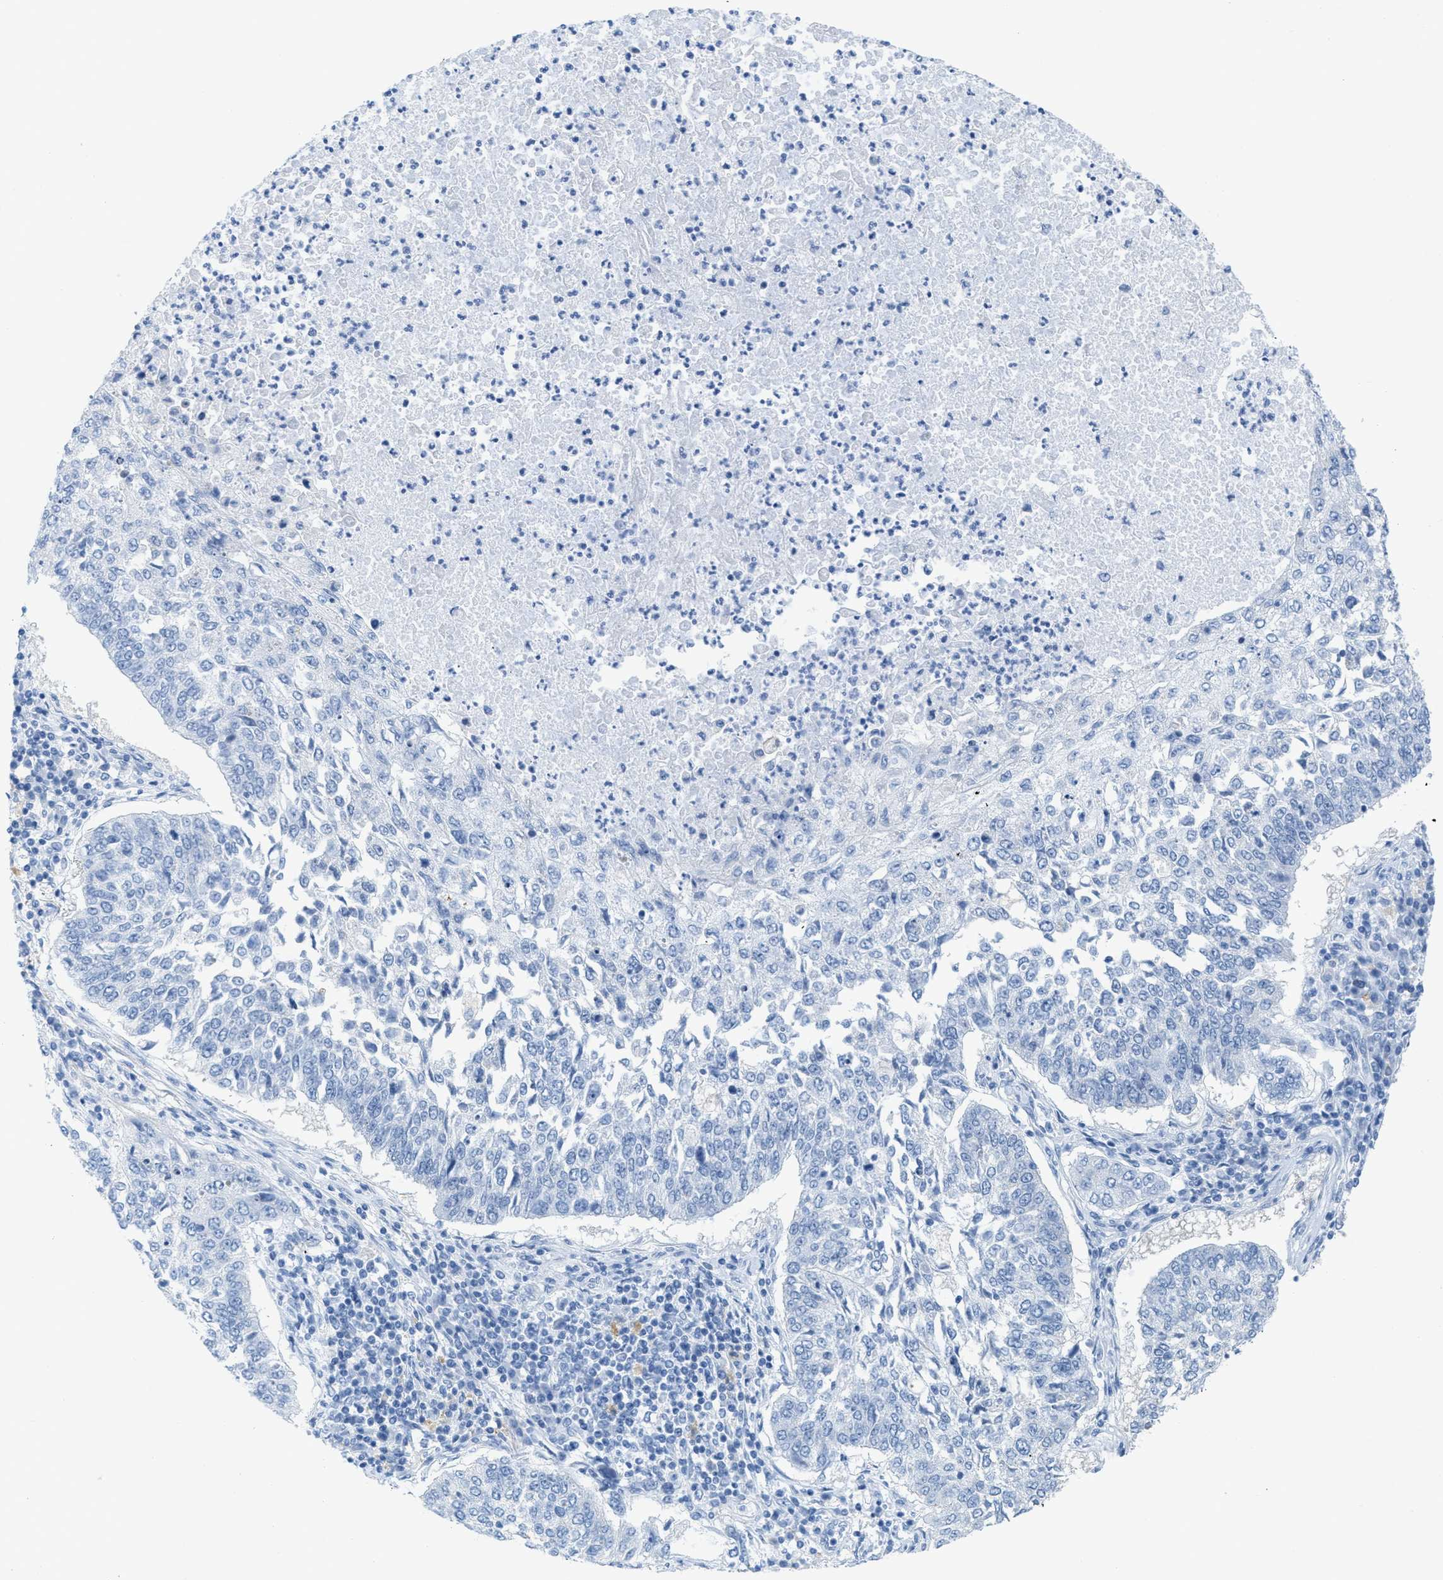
{"staining": {"intensity": "negative", "quantity": "none", "location": "none"}, "tissue": "lung cancer", "cell_type": "Tumor cells", "image_type": "cancer", "snomed": [{"axis": "morphology", "description": "Normal tissue, NOS"}, {"axis": "morphology", "description": "Squamous cell carcinoma, NOS"}, {"axis": "topography", "description": "Cartilage tissue"}, {"axis": "topography", "description": "Bronchus"}, {"axis": "topography", "description": "Lung"}], "caption": "This is an IHC micrograph of human squamous cell carcinoma (lung). There is no expression in tumor cells.", "gene": "ASGR1", "patient": {"sex": "female", "age": 49}}